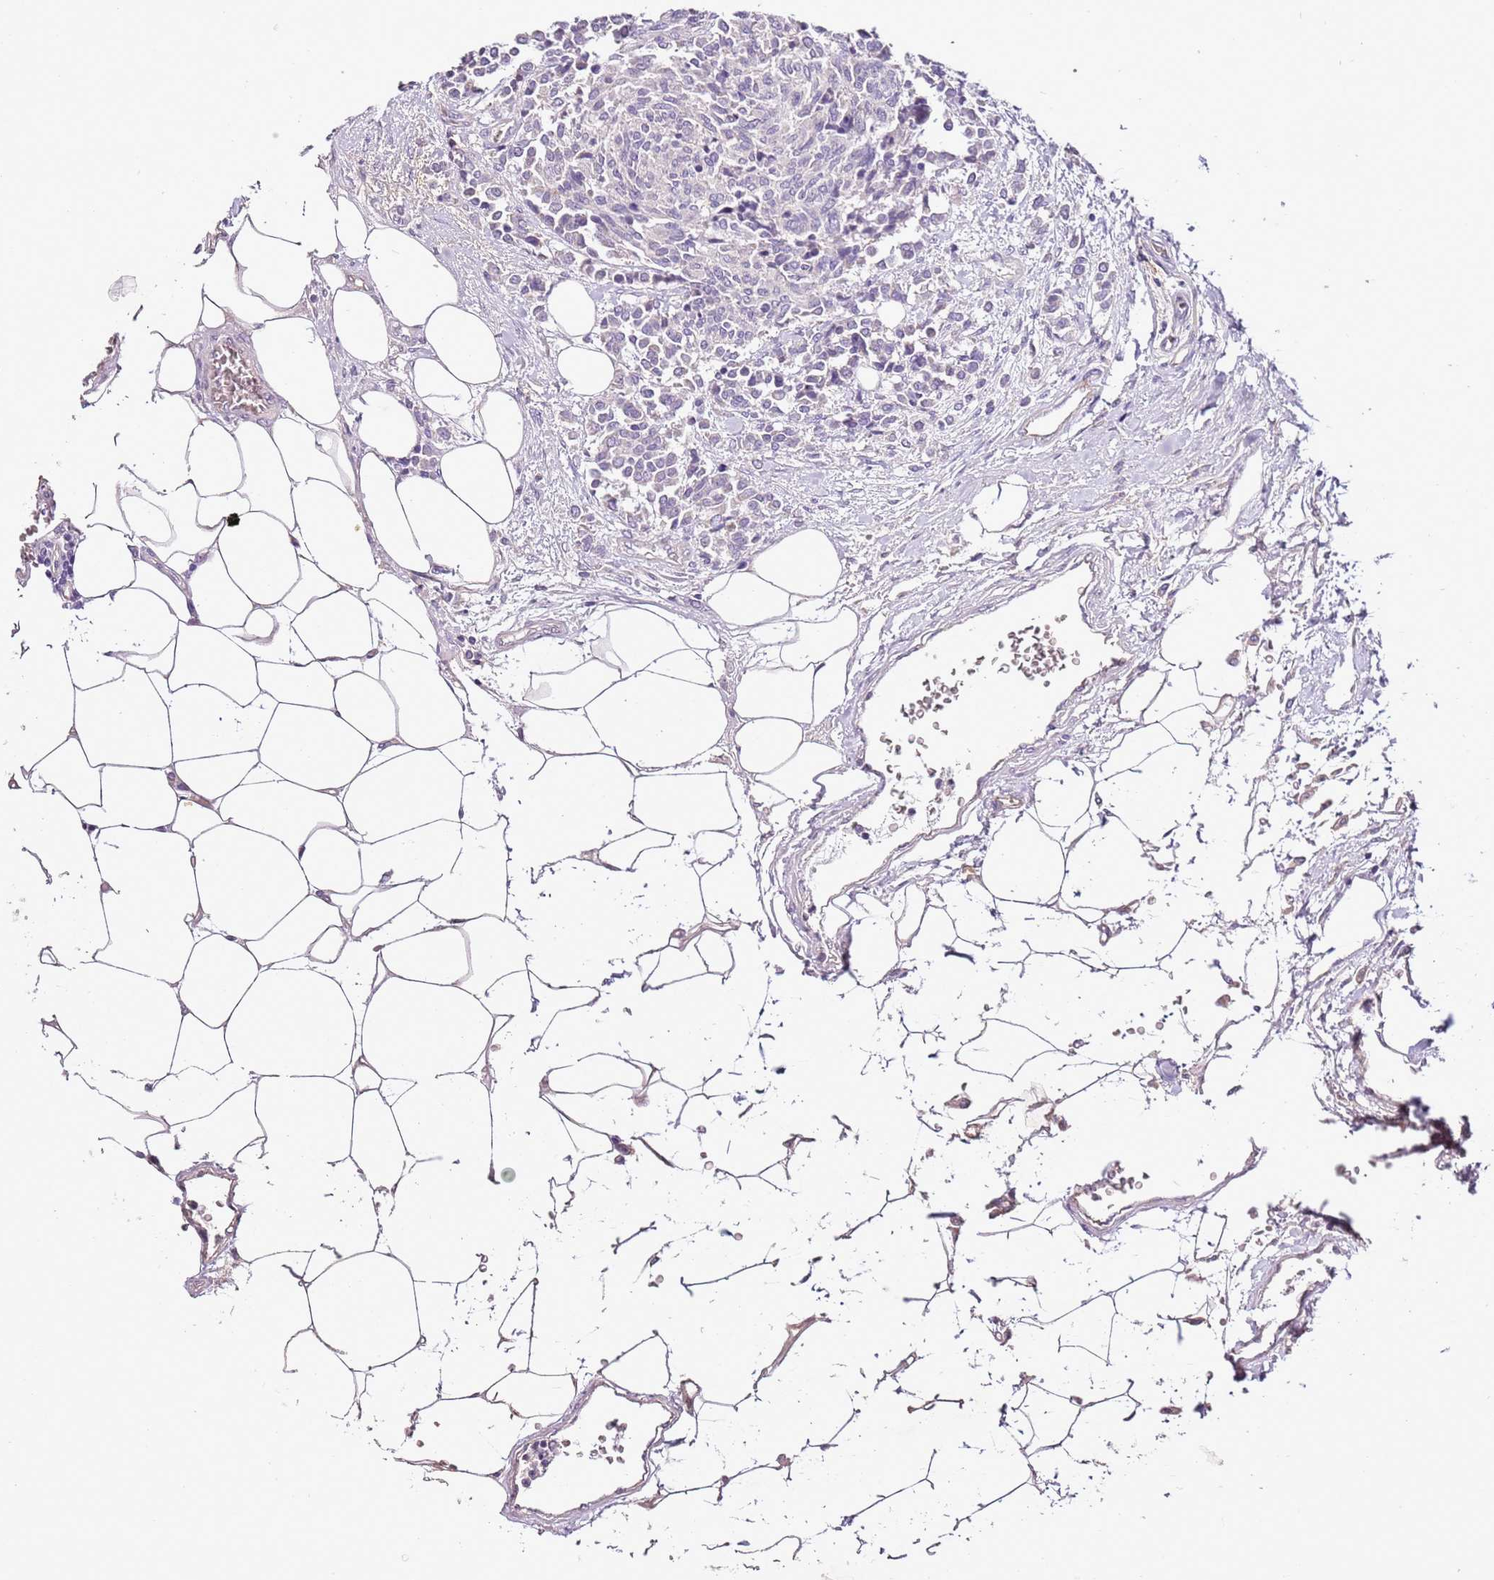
{"staining": {"intensity": "negative", "quantity": "none", "location": "none"}, "tissue": "carcinoid", "cell_type": "Tumor cells", "image_type": "cancer", "snomed": [{"axis": "morphology", "description": "Carcinoid, malignant, NOS"}, {"axis": "topography", "description": "Pancreas"}], "caption": "Carcinoid was stained to show a protein in brown. There is no significant staining in tumor cells. Brightfield microscopy of IHC stained with DAB (3,3'-diaminobenzidine) (brown) and hematoxylin (blue), captured at high magnification.", "gene": "CMKLR1", "patient": {"sex": "female", "age": 54}}